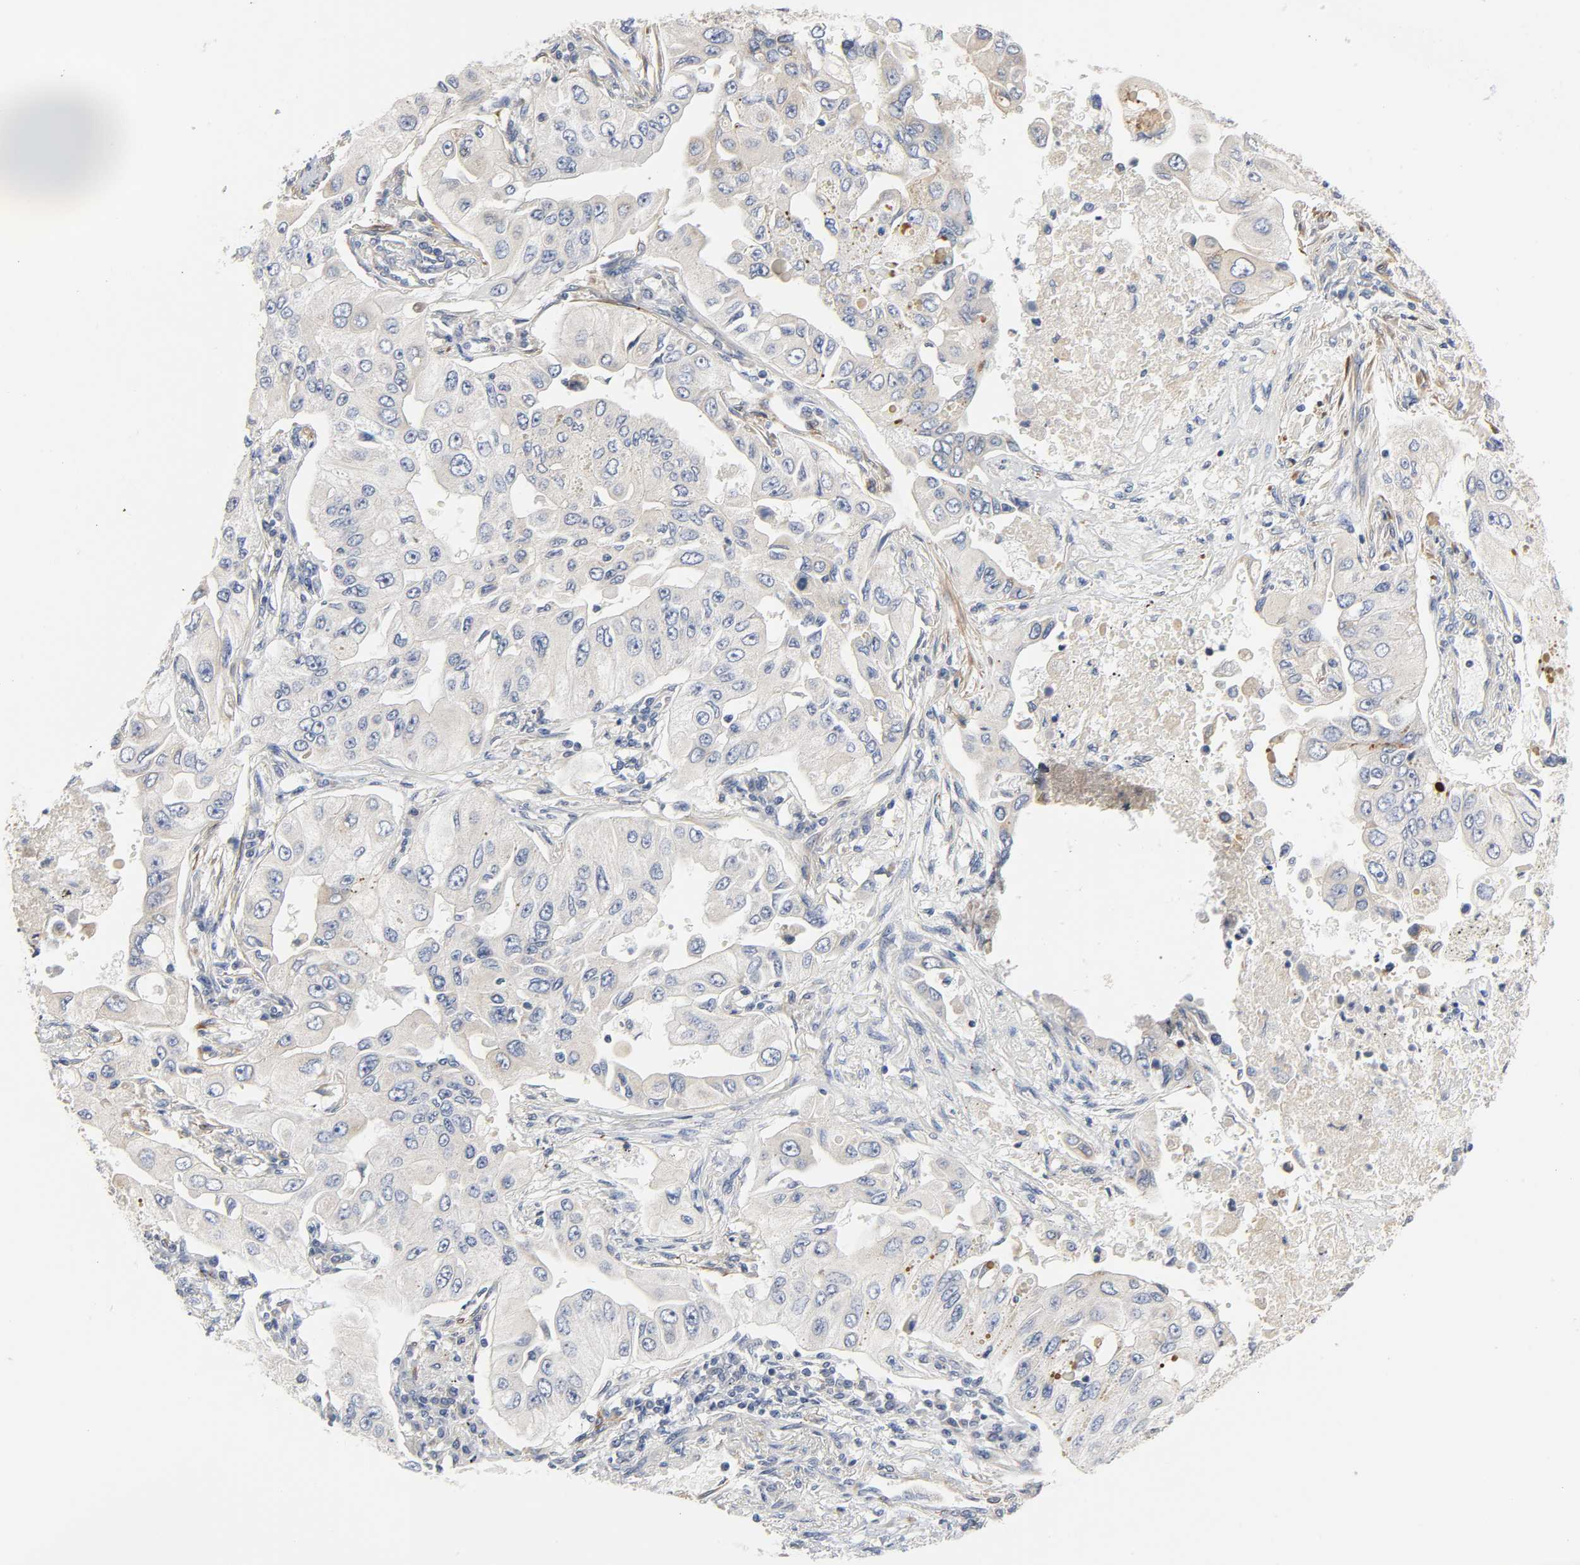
{"staining": {"intensity": "negative", "quantity": "none", "location": "none"}, "tissue": "lung cancer", "cell_type": "Tumor cells", "image_type": "cancer", "snomed": [{"axis": "morphology", "description": "Adenocarcinoma, NOS"}, {"axis": "topography", "description": "Lung"}], "caption": "Immunohistochemistry (IHC) of adenocarcinoma (lung) demonstrates no expression in tumor cells.", "gene": "ARHGAP1", "patient": {"sex": "male", "age": 84}}